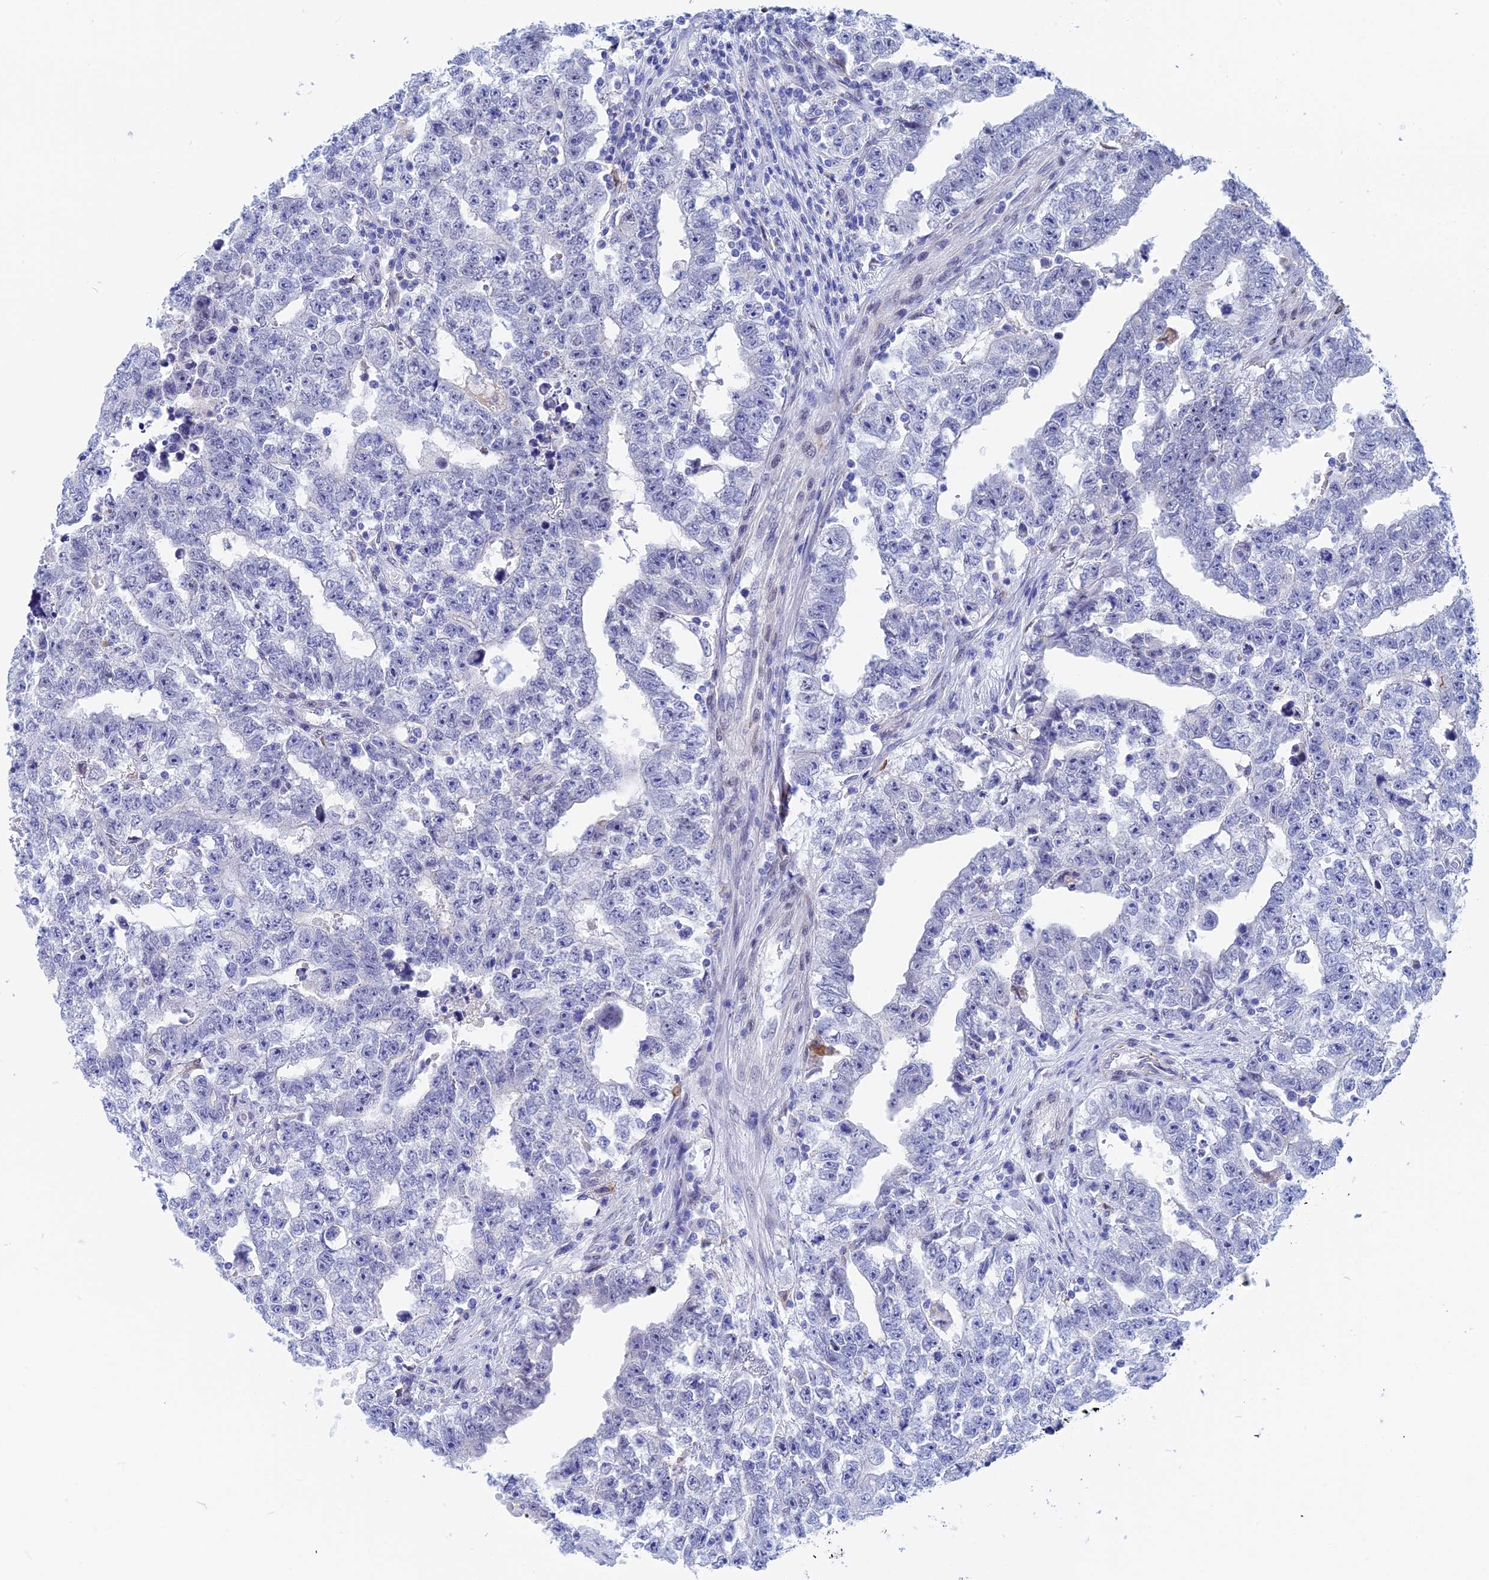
{"staining": {"intensity": "negative", "quantity": "none", "location": "none"}, "tissue": "testis cancer", "cell_type": "Tumor cells", "image_type": "cancer", "snomed": [{"axis": "morphology", "description": "Carcinoma, Embryonal, NOS"}, {"axis": "topography", "description": "Testis"}], "caption": "Human testis embryonal carcinoma stained for a protein using IHC reveals no expression in tumor cells.", "gene": "WDR83", "patient": {"sex": "male", "age": 25}}